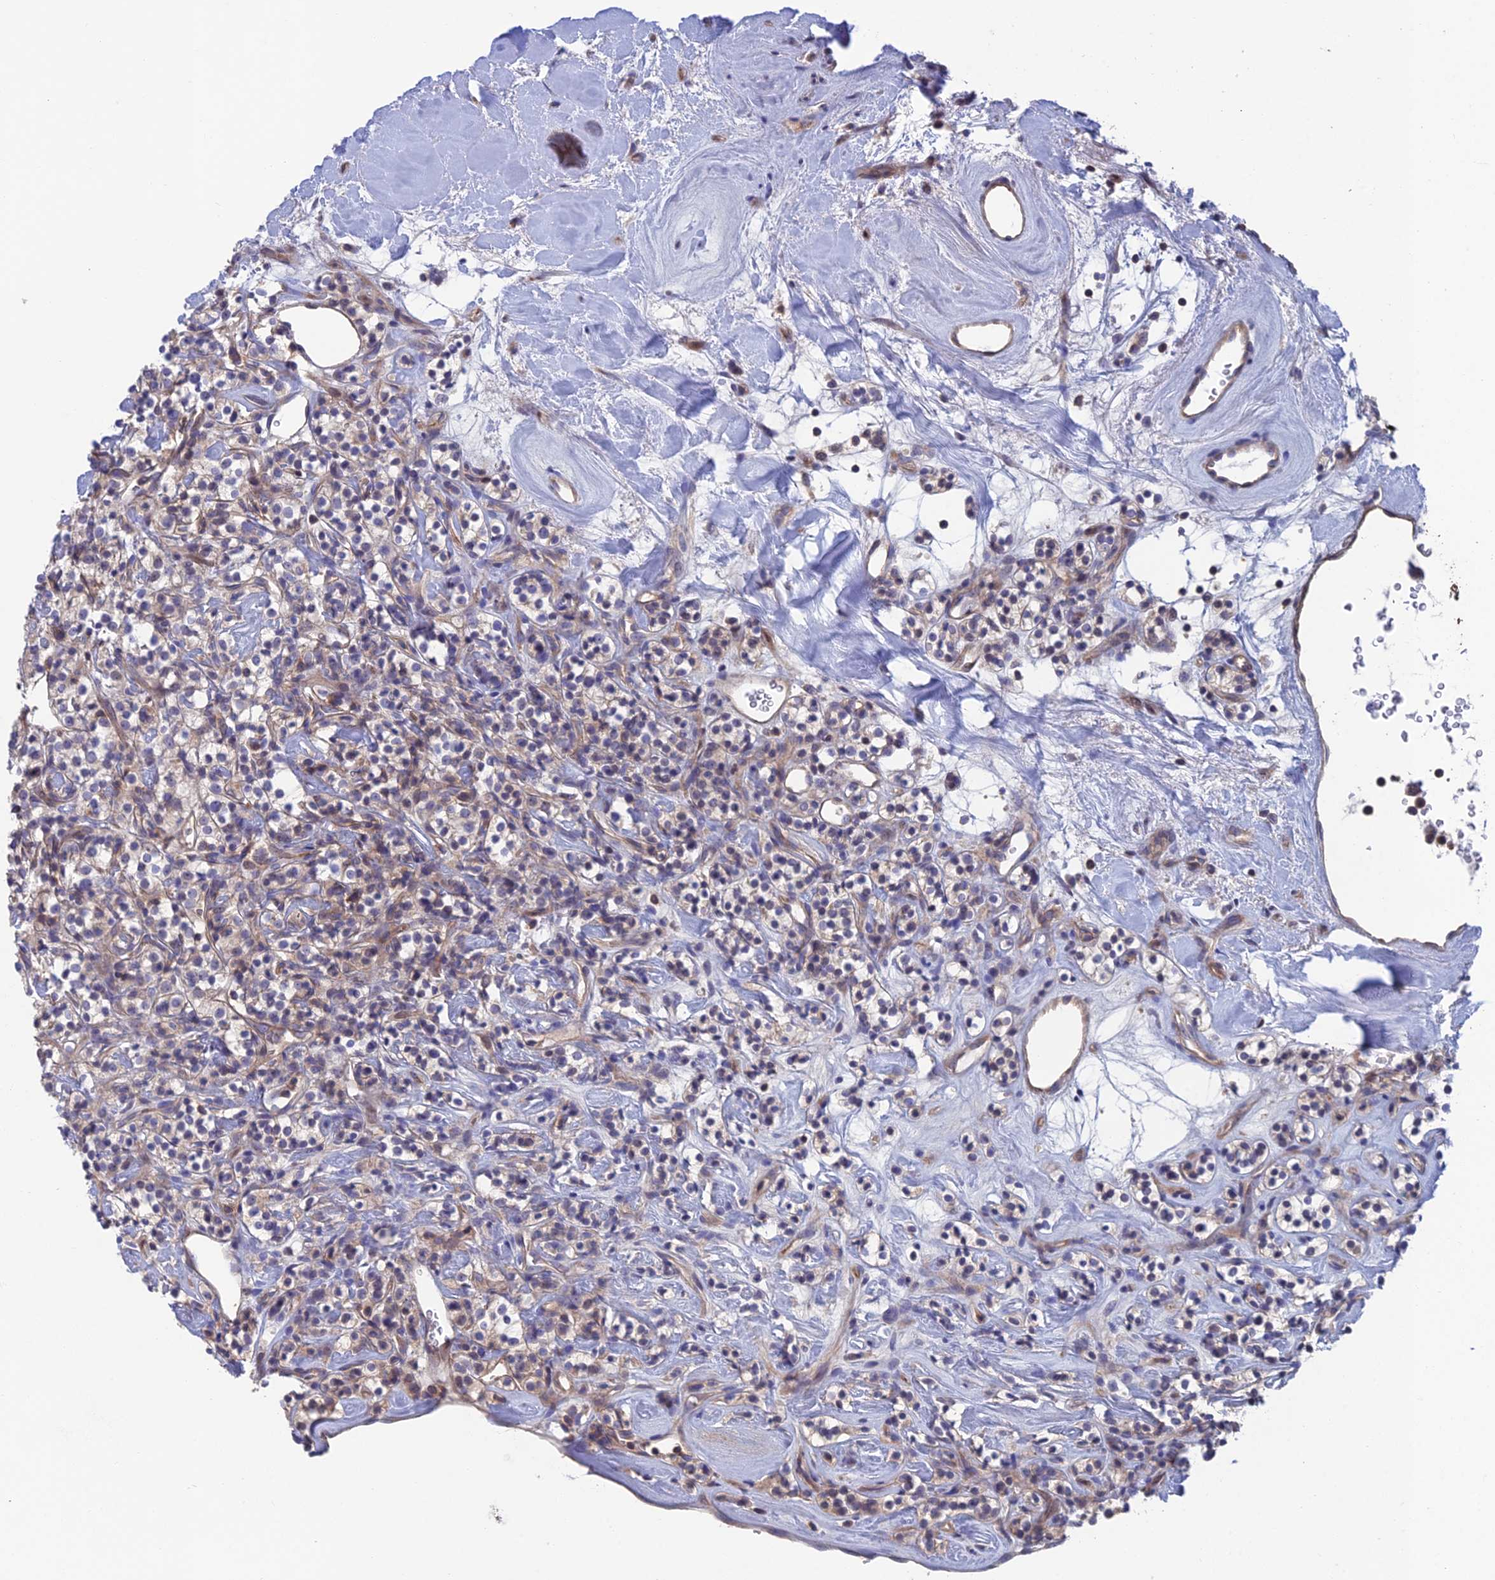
{"staining": {"intensity": "weak", "quantity": "<25%", "location": "cytoplasmic/membranous"}, "tissue": "renal cancer", "cell_type": "Tumor cells", "image_type": "cancer", "snomed": [{"axis": "morphology", "description": "Adenocarcinoma, NOS"}, {"axis": "topography", "description": "Kidney"}], "caption": "Tumor cells are negative for protein expression in human renal adenocarcinoma.", "gene": "USP37", "patient": {"sex": "male", "age": 77}}